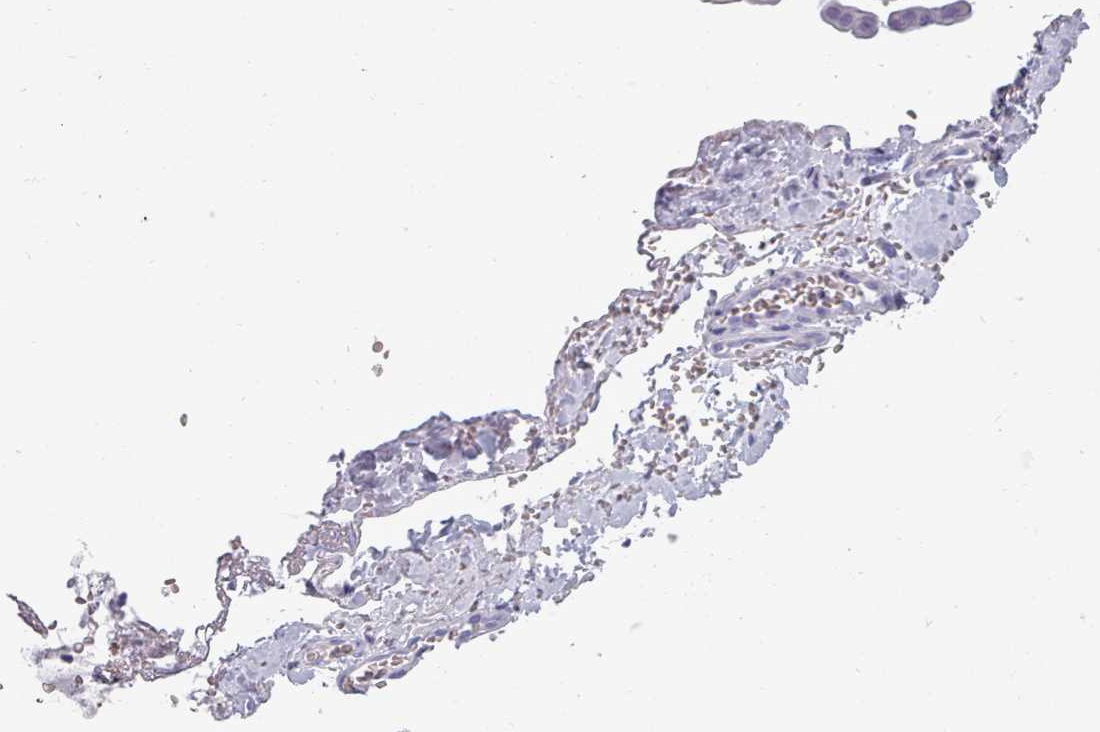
{"staining": {"intensity": "negative", "quantity": "none", "location": "none"}, "tissue": "ovarian cancer", "cell_type": "Tumor cells", "image_type": "cancer", "snomed": [{"axis": "morphology", "description": "Cystadenocarcinoma, mucinous, NOS"}, {"axis": "topography", "description": "Ovary"}], "caption": "Ovarian mucinous cystadenocarcinoma was stained to show a protein in brown. There is no significant expression in tumor cells.", "gene": "ZNF43", "patient": {"sex": "female", "age": 73}}